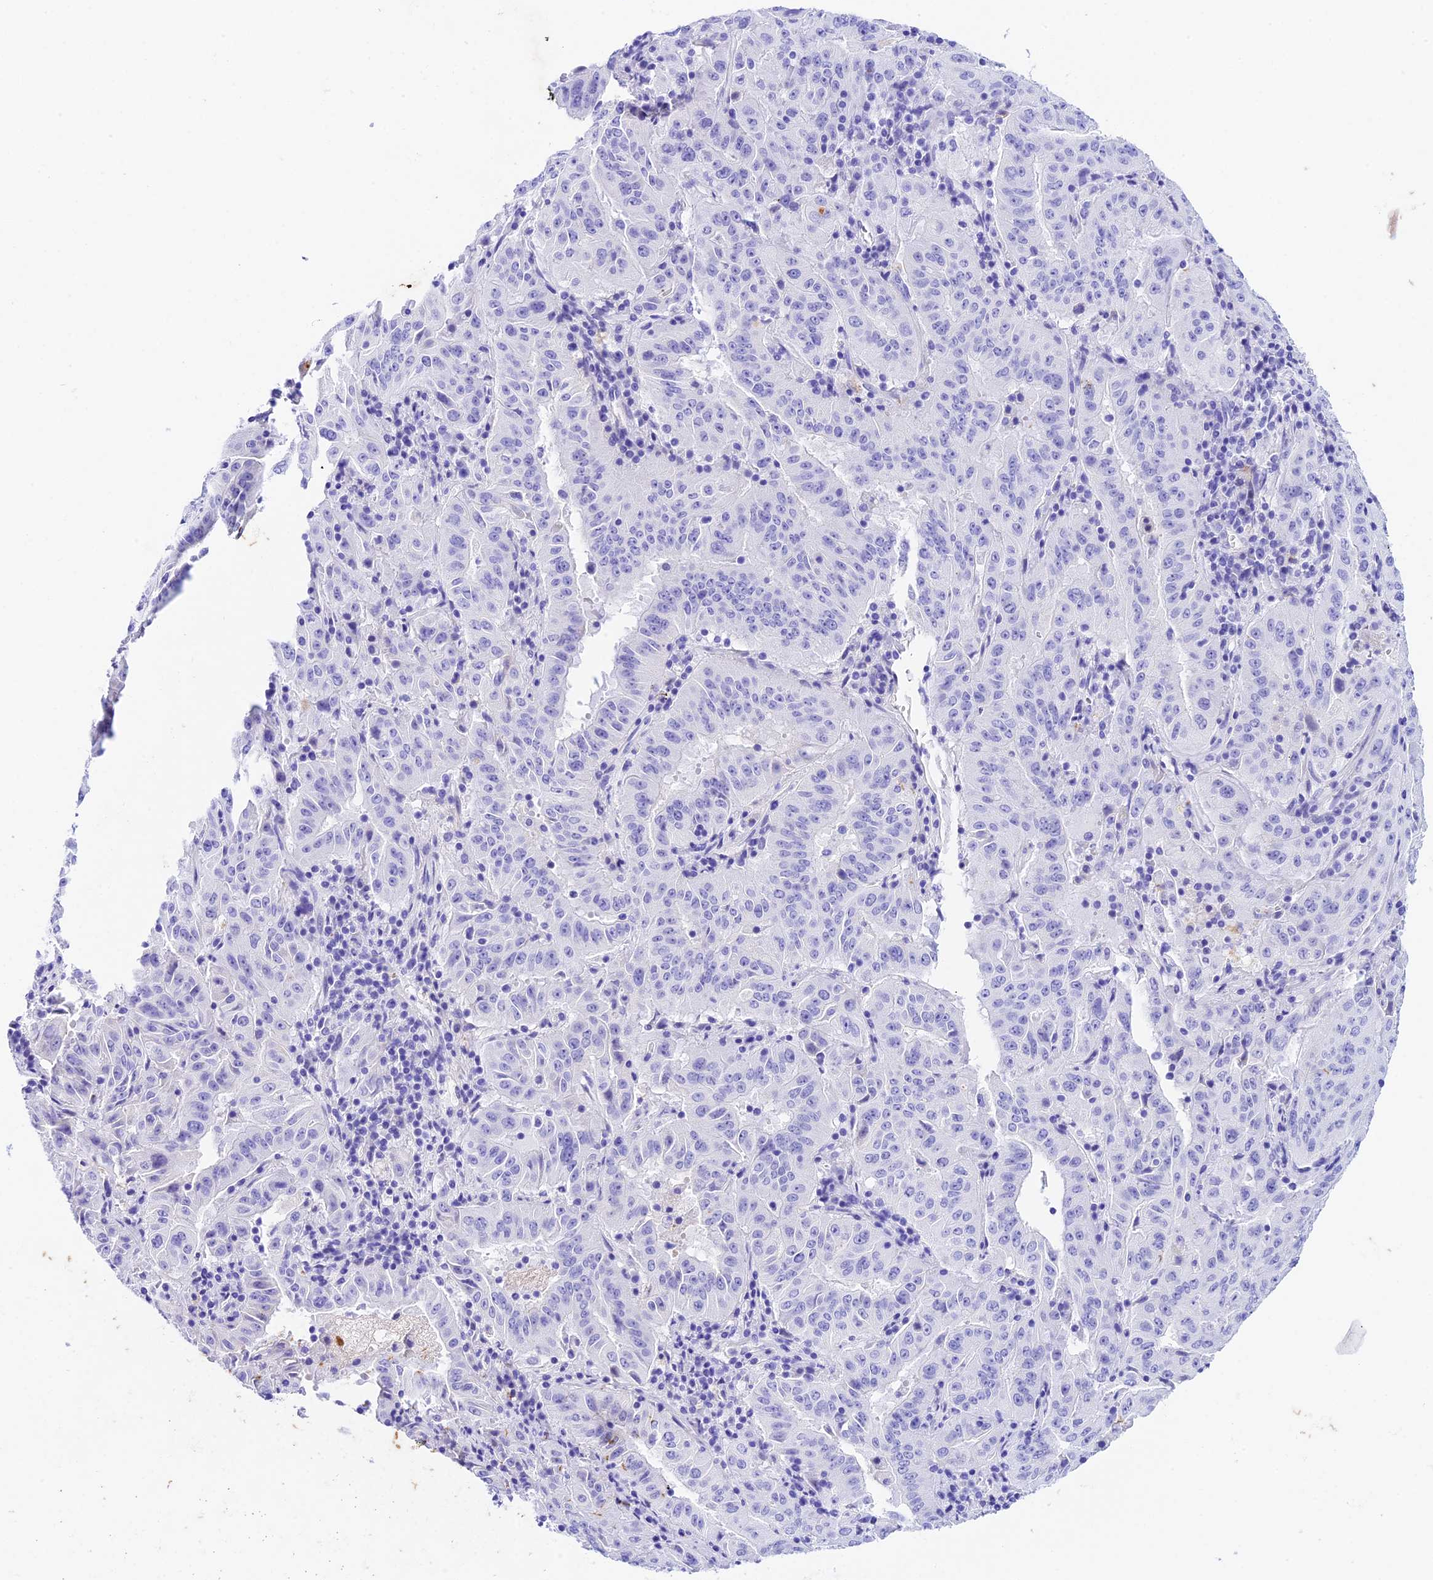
{"staining": {"intensity": "negative", "quantity": "none", "location": "none"}, "tissue": "pancreatic cancer", "cell_type": "Tumor cells", "image_type": "cancer", "snomed": [{"axis": "morphology", "description": "Adenocarcinoma, NOS"}, {"axis": "topography", "description": "Pancreas"}], "caption": "Tumor cells are negative for brown protein staining in pancreatic cancer. (DAB (3,3'-diaminobenzidine) immunohistochemistry visualized using brightfield microscopy, high magnification).", "gene": "PSG11", "patient": {"sex": "male", "age": 63}}